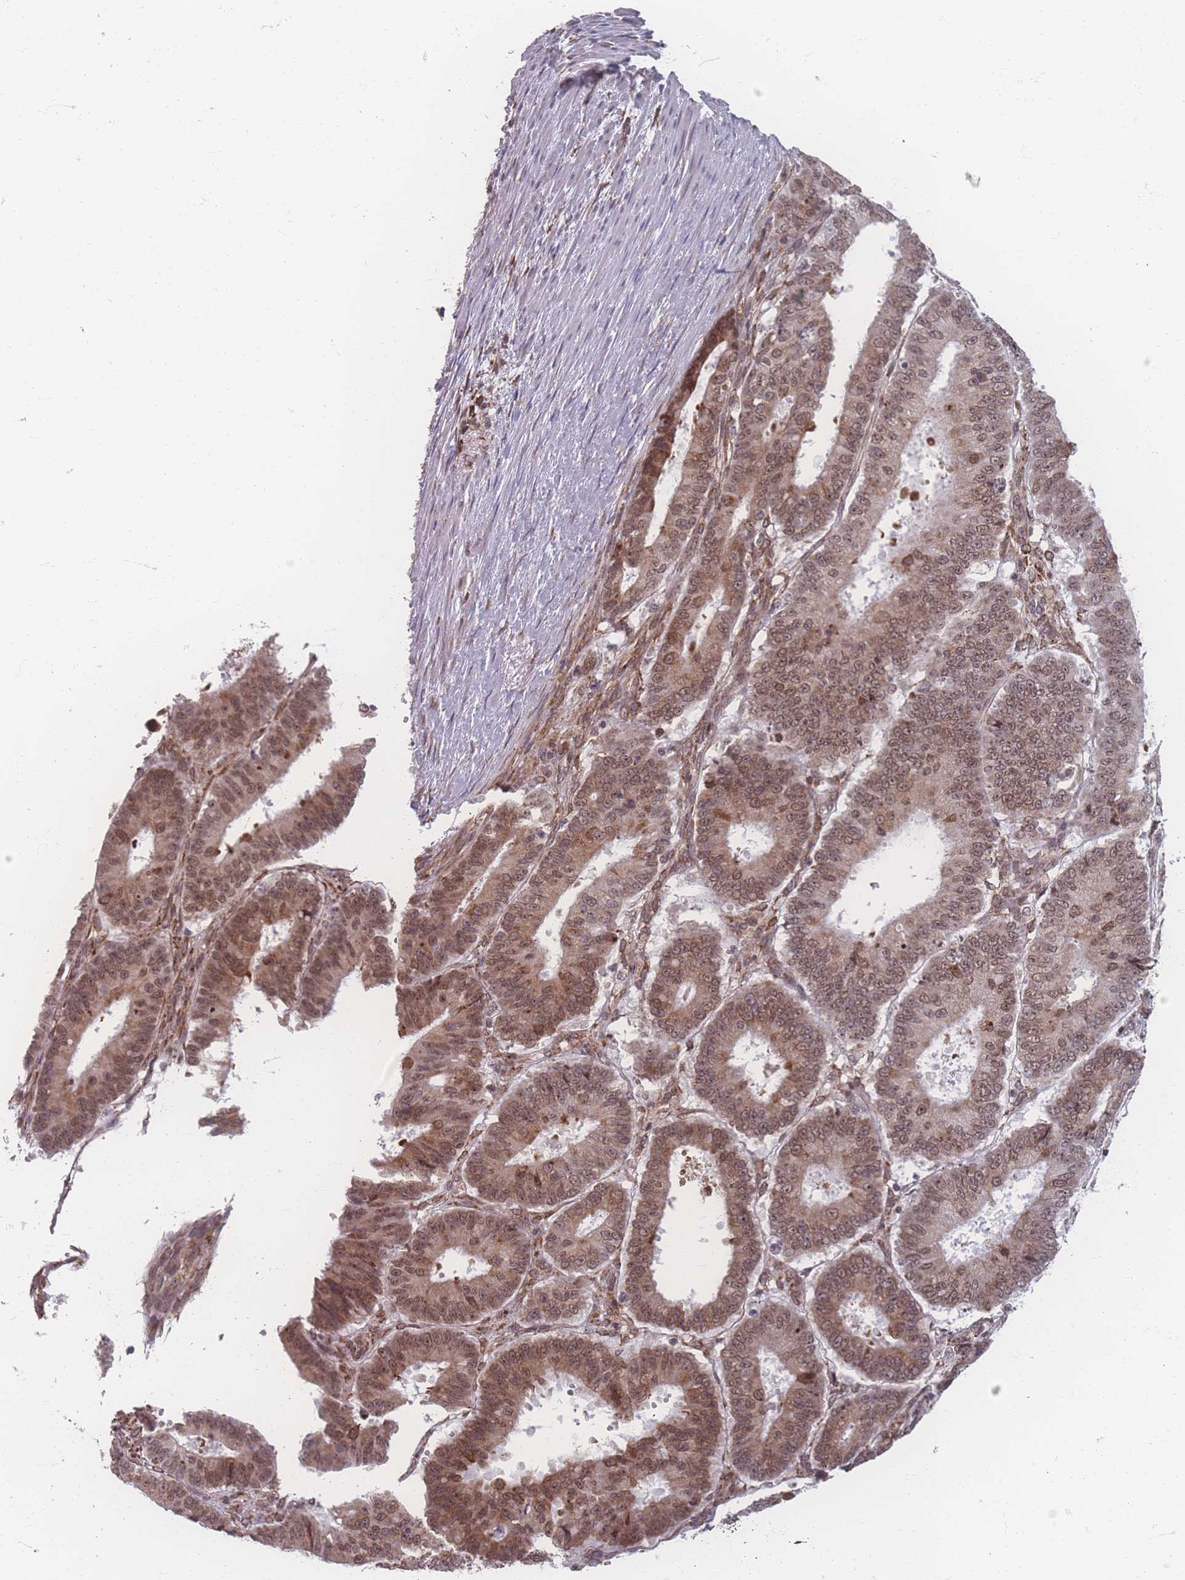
{"staining": {"intensity": "moderate", "quantity": ">75%", "location": "cytoplasmic/membranous,nuclear"}, "tissue": "ovarian cancer", "cell_type": "Tumor cells", "image_type": "cancer", "snomed": [{"axis": "morphology", "description": "Carcinoma, endometroid"}, {"axis": "topography", "description": "Appendix"}, {"axis": "topography", "description": "Ovary"}], "caption": "Protein staining reveals moderate cytoplasmic/membranous and nuclear staining in about >75% of tumor cells in ovarian endometroid carcinoma. (DAB IHC, brown staining for protein, blue staining for nuclei).", "gene": "ZC3H13", "patient": {"sex": "female", "age": 42}}